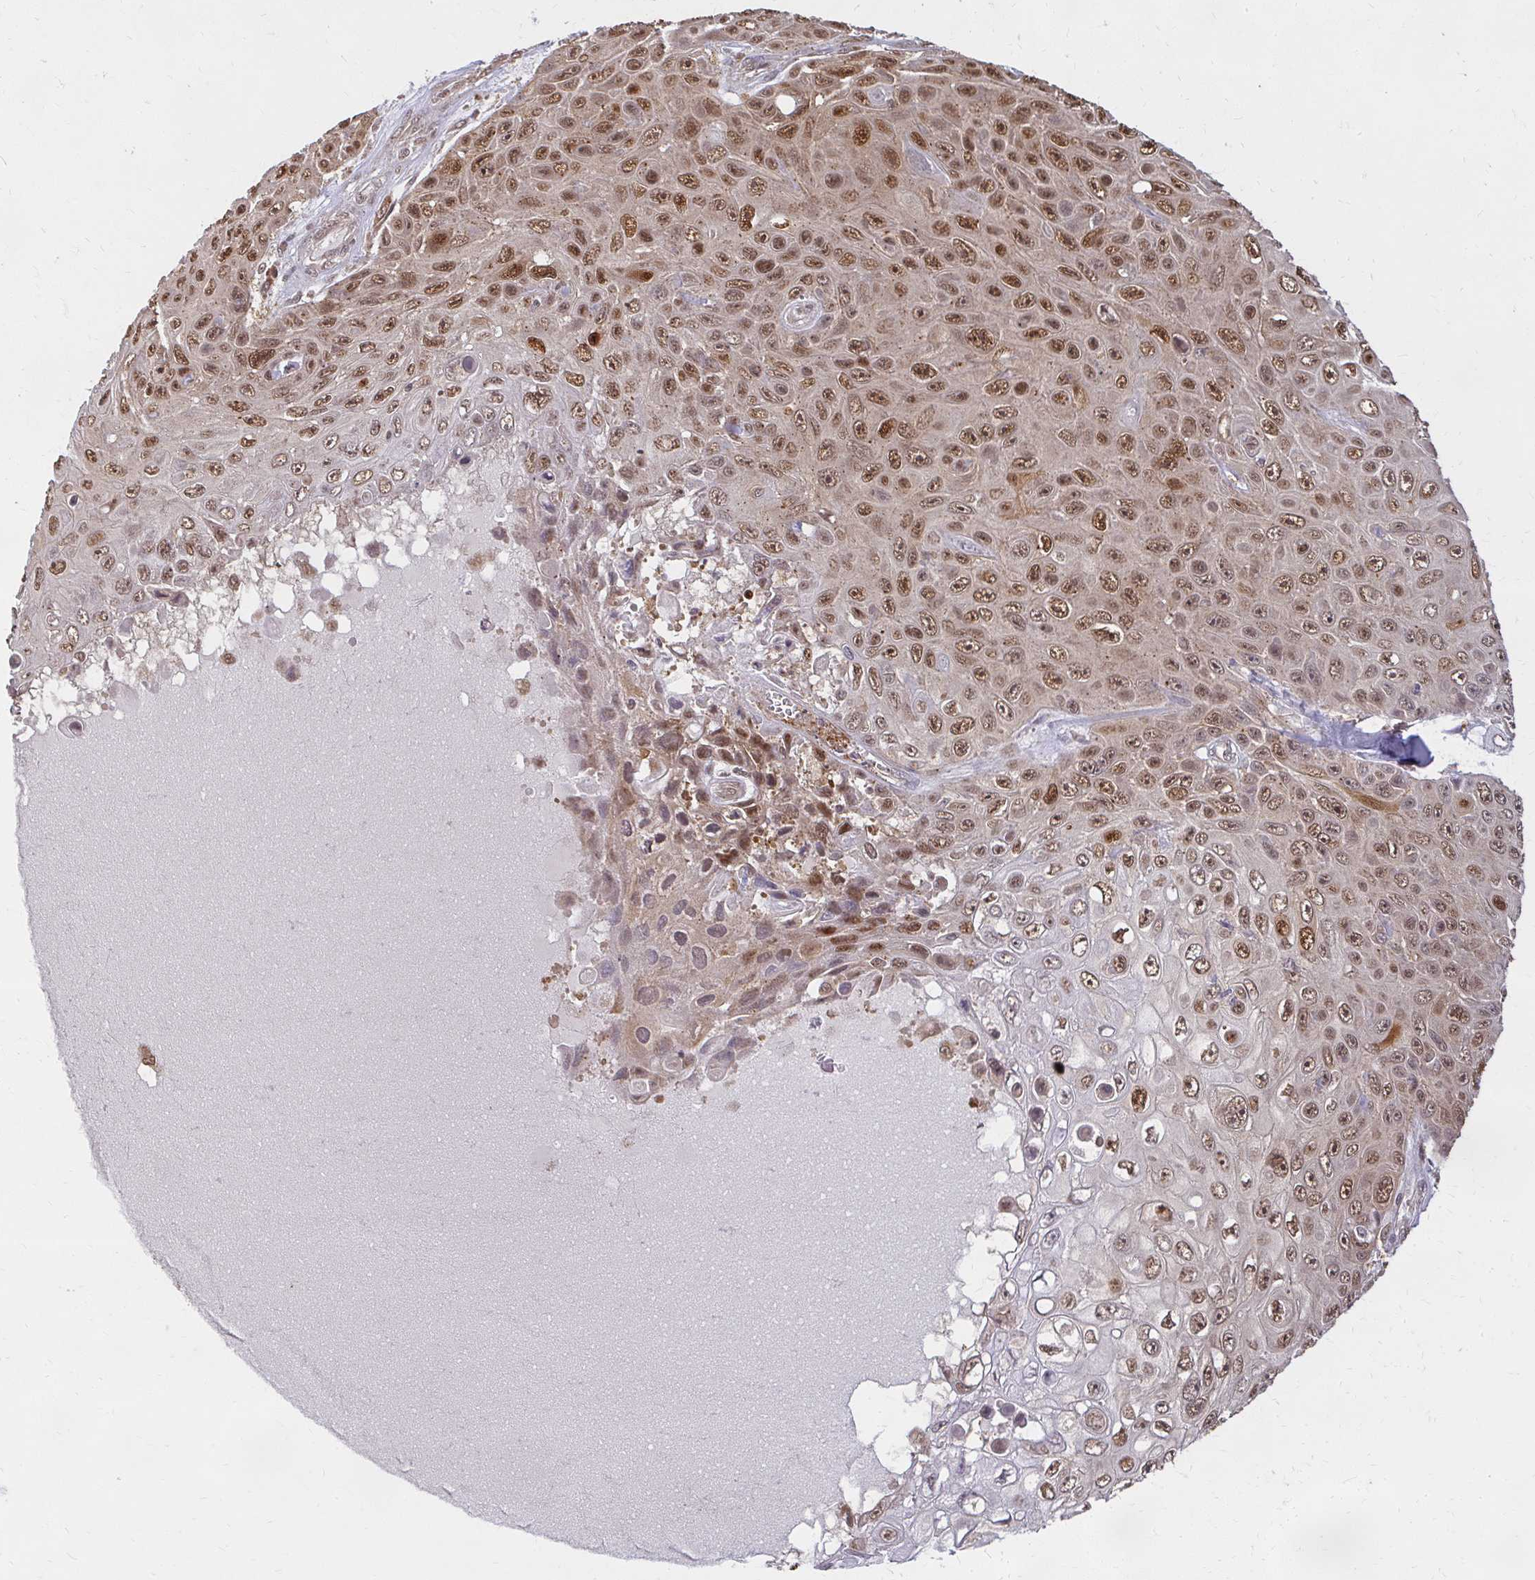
{"staining": {"intensity": "moderate", "quantity": ">75%", "location": "nuclear"}, "tissue": "skin cancer", "cell_type": "Tumor cells", "image_type": "cancer", "snomed": [{"axis": "morphology", "description": "Squamous cell carcinoma, NOS"}, {"axis": "topography", "description": "Skin"}], "caption": "Skin cancer (squamous cell carcinoma) stained with immunohistochemistry shows moderate nuclear positivity in about >75% of tumor cells.", "gene": "LARS2", "patient": {"sex": "male", "age": 82}}